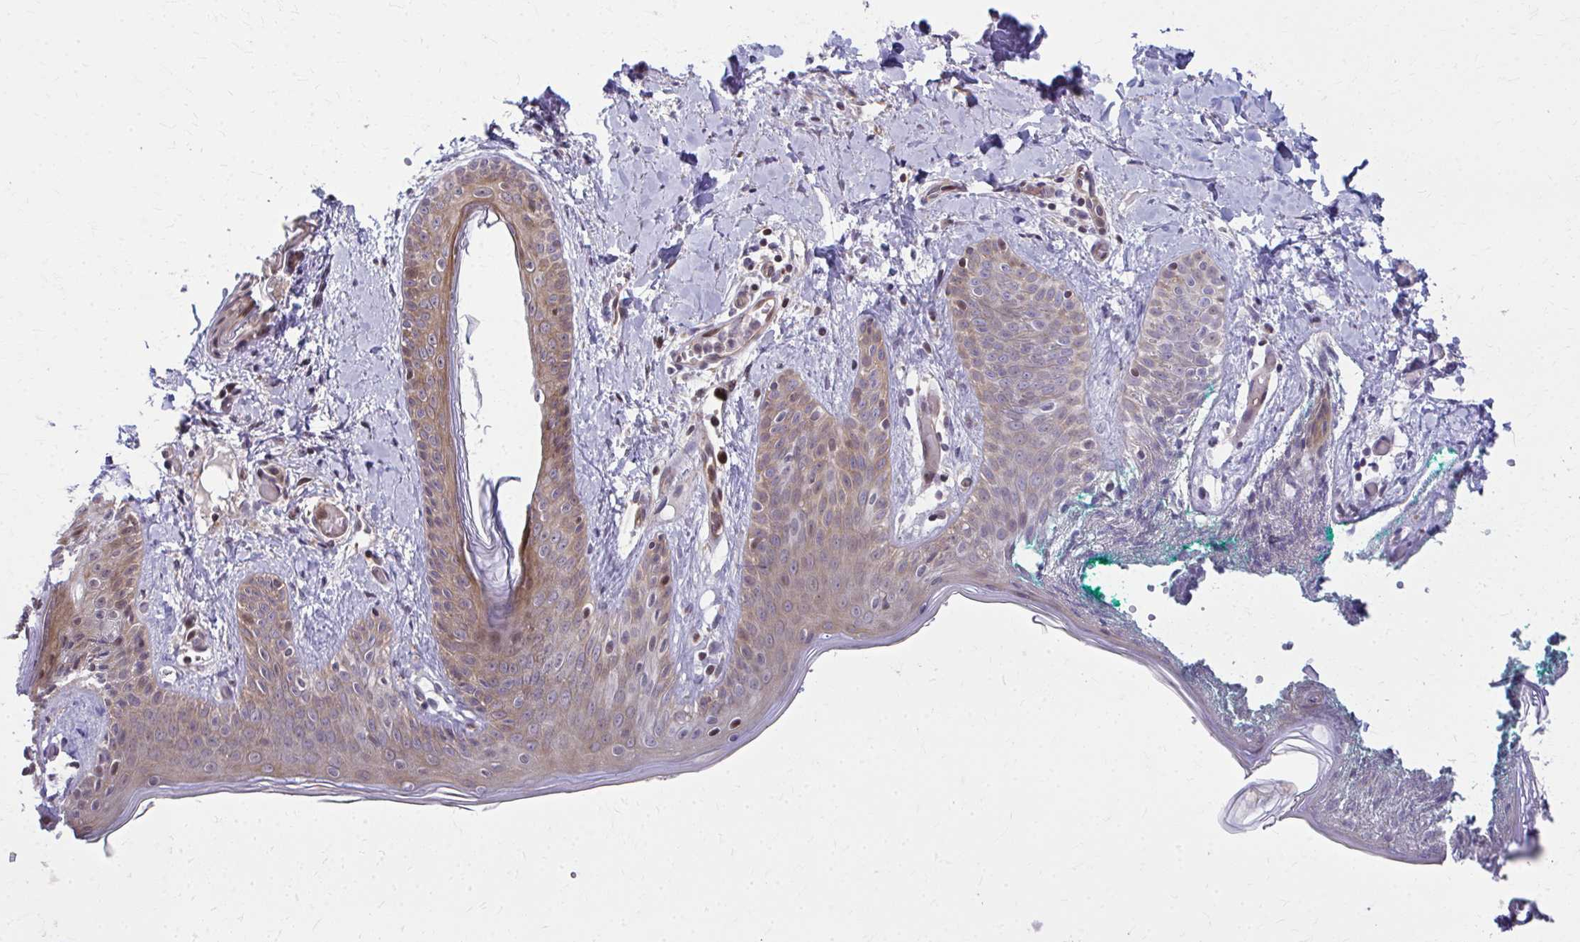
{"staining": {"intensity": "moderate", "quantity": ">75%", "location": "cytoplasmic/membranous"}, "tissue": "skin", "cell_type": "Fibroblasts", "image_type": "normal", "snomed": [{"axis": "morphology", "description": "Normal tissue, NOS"}, {"axis": "topography", "description": "Skin"}], "caption": "The image reveals immunohistochemical staining of unremarkable skin. There is moderate cytoplasmic/membranous positivity is identified in approximately >75% of fibroblasts. (DAB (3,3'-diaminobenzidine) = brown stain, brightfield microscopy at high magnification).", "gene": "MAF1", "patient": {"sex": "male", "age": 16}}